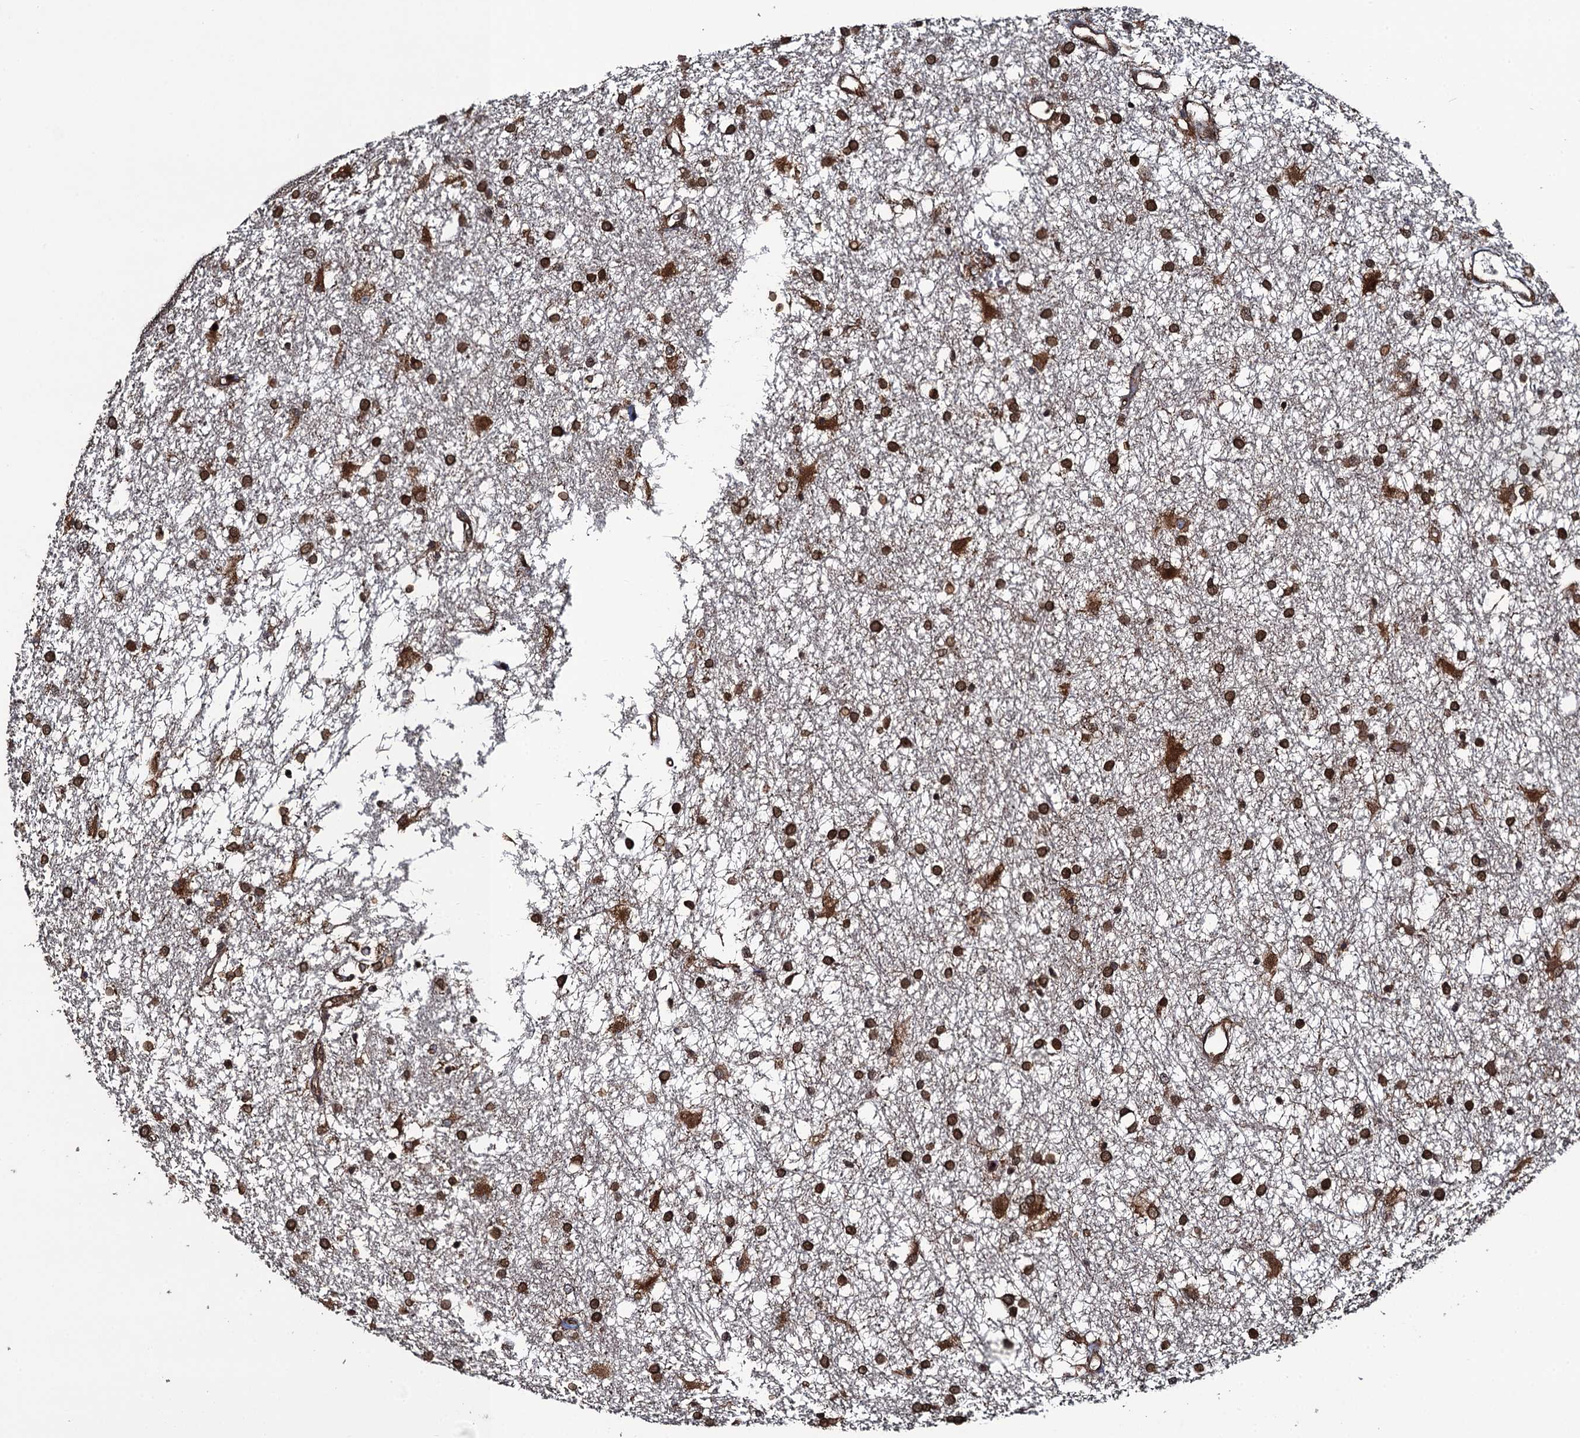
{"staining": {"intensity": "strong", "quantity": ">75%", "location": "cytoplasmic/membranous,nuclear"}, "tissue": "glioma", "cell_type": "Tumor cells", "image_type": "cancer", "snomed": [{"axis": "morphology", "description": "Glioma, malignant, High grade"}, {"axis": "topography", "description": "Brain"}], "caption": "IHC of glioma demonstrates high levels of strong cytoplasmic/membranous and nuclear expression in about >75% of tumor cells. (brown staining indicates protein expression, while blue staining denotes nuclei).", "gene": "EVX2", "patient": {"sex": "male", "age": 77}}